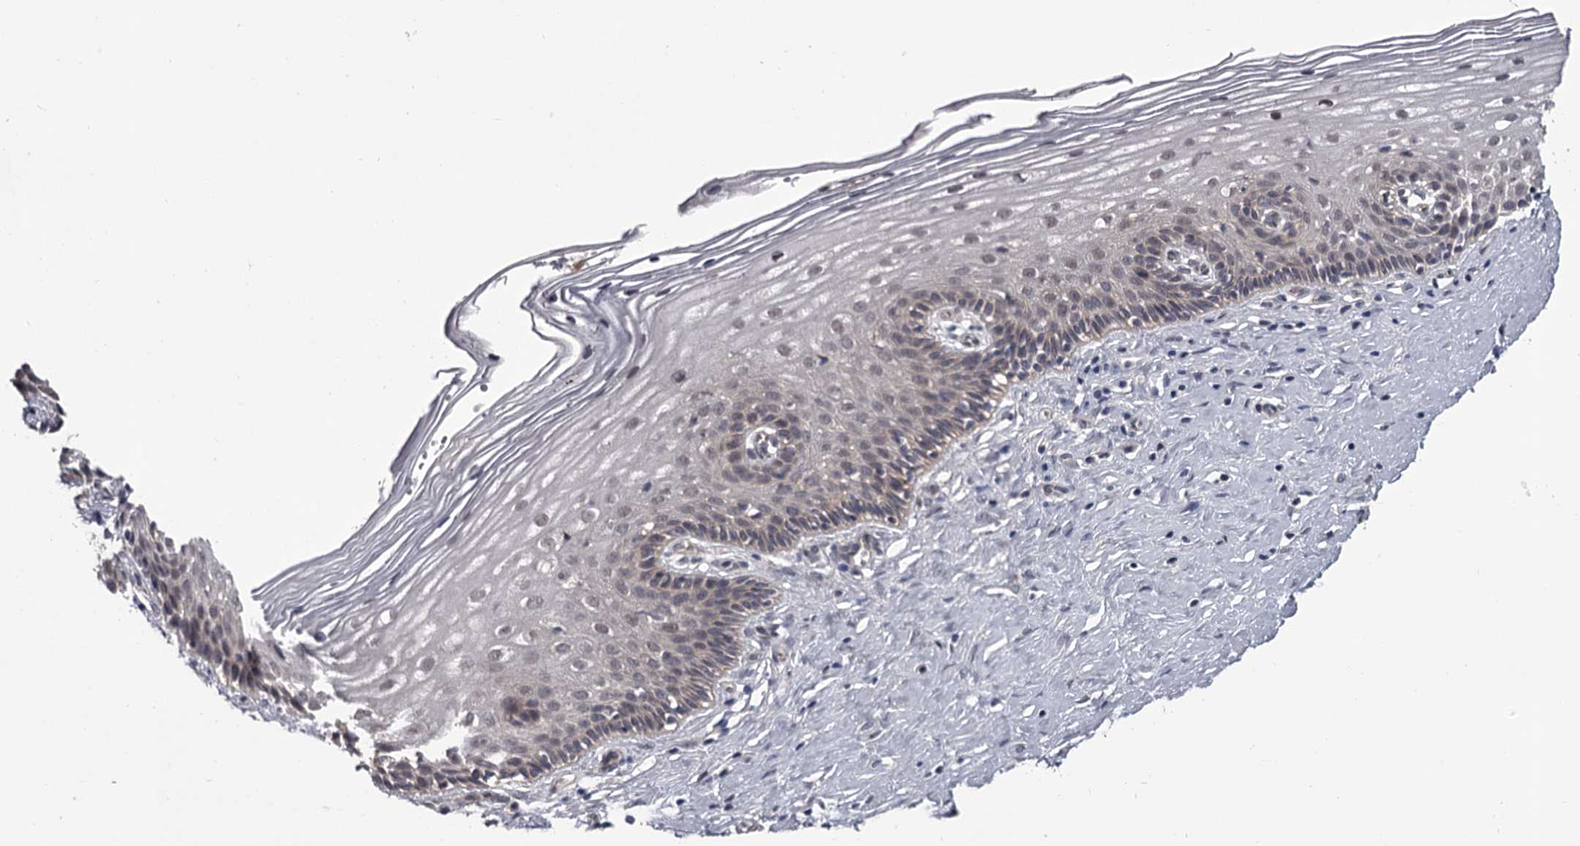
{"staining": {"intensity": "negative", "quantity": "none", "location": "none"}, "tissue": "cervix", "cell_type": "Glandular cells", "image_type": "normal", "snomed": [{"axis": "morphology", "description": "Normal tissue, NOS"}, {"axis": "topography", "description": "Cervix"}], "caption": "Micrograph shows no significant protein expression in glandular cells of normal cervix. (Stains: DAB (3,3'-diaminobenzidine) immunohistochemistry (IHC) with hematoxylin counter stain, Microscopy: brightfield microscopy at high magnification).", "gene": "DAO", "patient": {"sex": "female", "age": 33}}